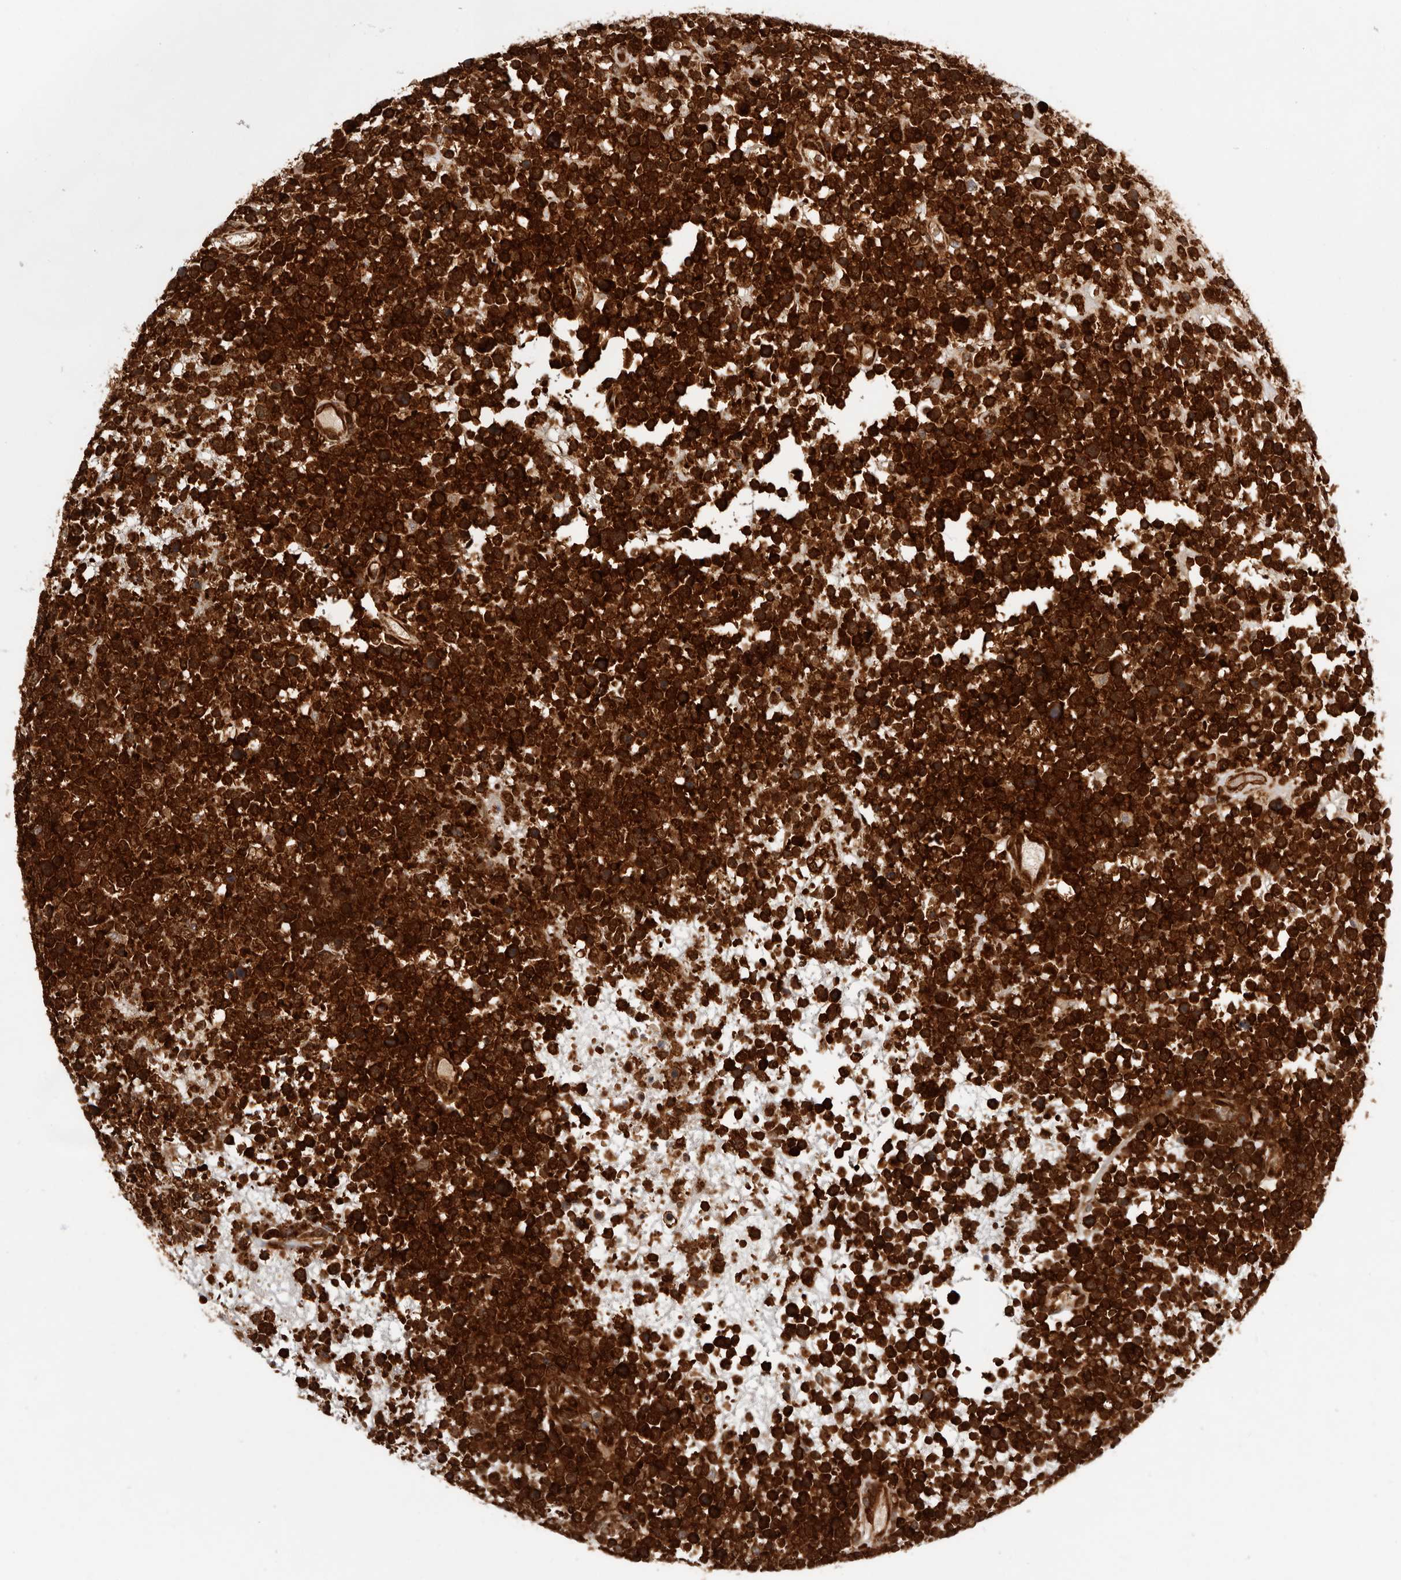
{"staining": {"intensity": "strong", "quantity": ">75%", "location": "cytoplasmic/membranous"}, "tissue": "lymphoma", "cell_type": "Tumor cells", "image_type": "cancer", "snomed": [{"axis": "morphology", "description": "Malignant lymphoma, non-Hodgkin's type, High grade"}, {"axis": "topography", "description": "Colon"}], "caption": "Lymphoma was stained to show a protein in brown. There is high levels of strong cytoplasmic/membranous expression in approximately >75% of tumor cells.", "gene": "RNF213", "patient": {"sex": "female", "age": 53}}